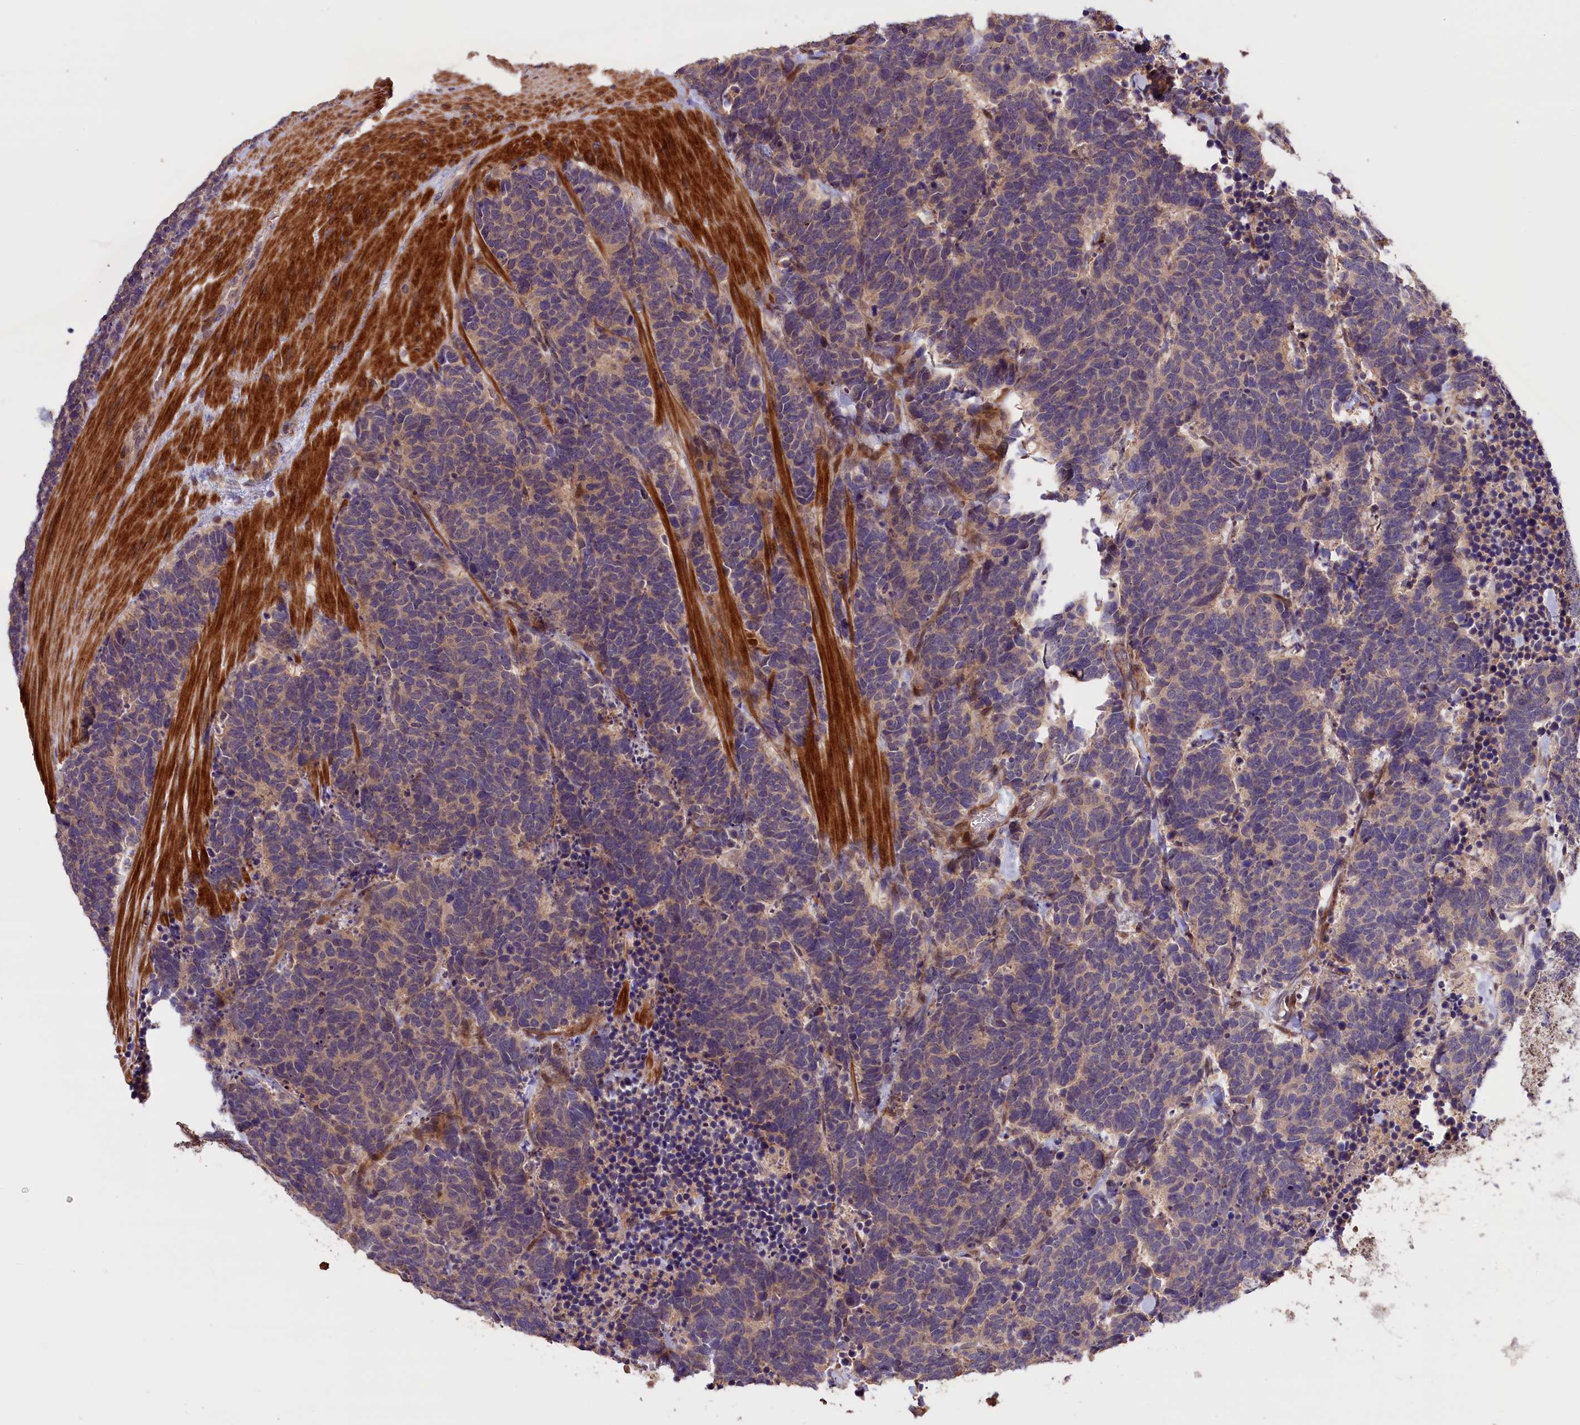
{"staining": {"intensity": "weak", "quantity": "25%-75%", "location": "cytoplasmic/membranous"}, "tissue": "carcinoid", "cell_type": "Tumor cells", "image_type": "cancer", "snomed": [{"axis": "morphology", "description": "Carcinoma, NOS"}, {"axis": "morphology", "description": "Carcinoid, malignant, NOS"}, {"axis": "topography", "description": "Urinary bladder"}], "caption": "Human carcinoma stained for a protein (brown) demonstrates weak cytoplasmic/membranous positive expression in approximately 25%-75% of tumor cells.", "gene": "DNAJB9", "patient": {"sex": "male", "age": 57}}